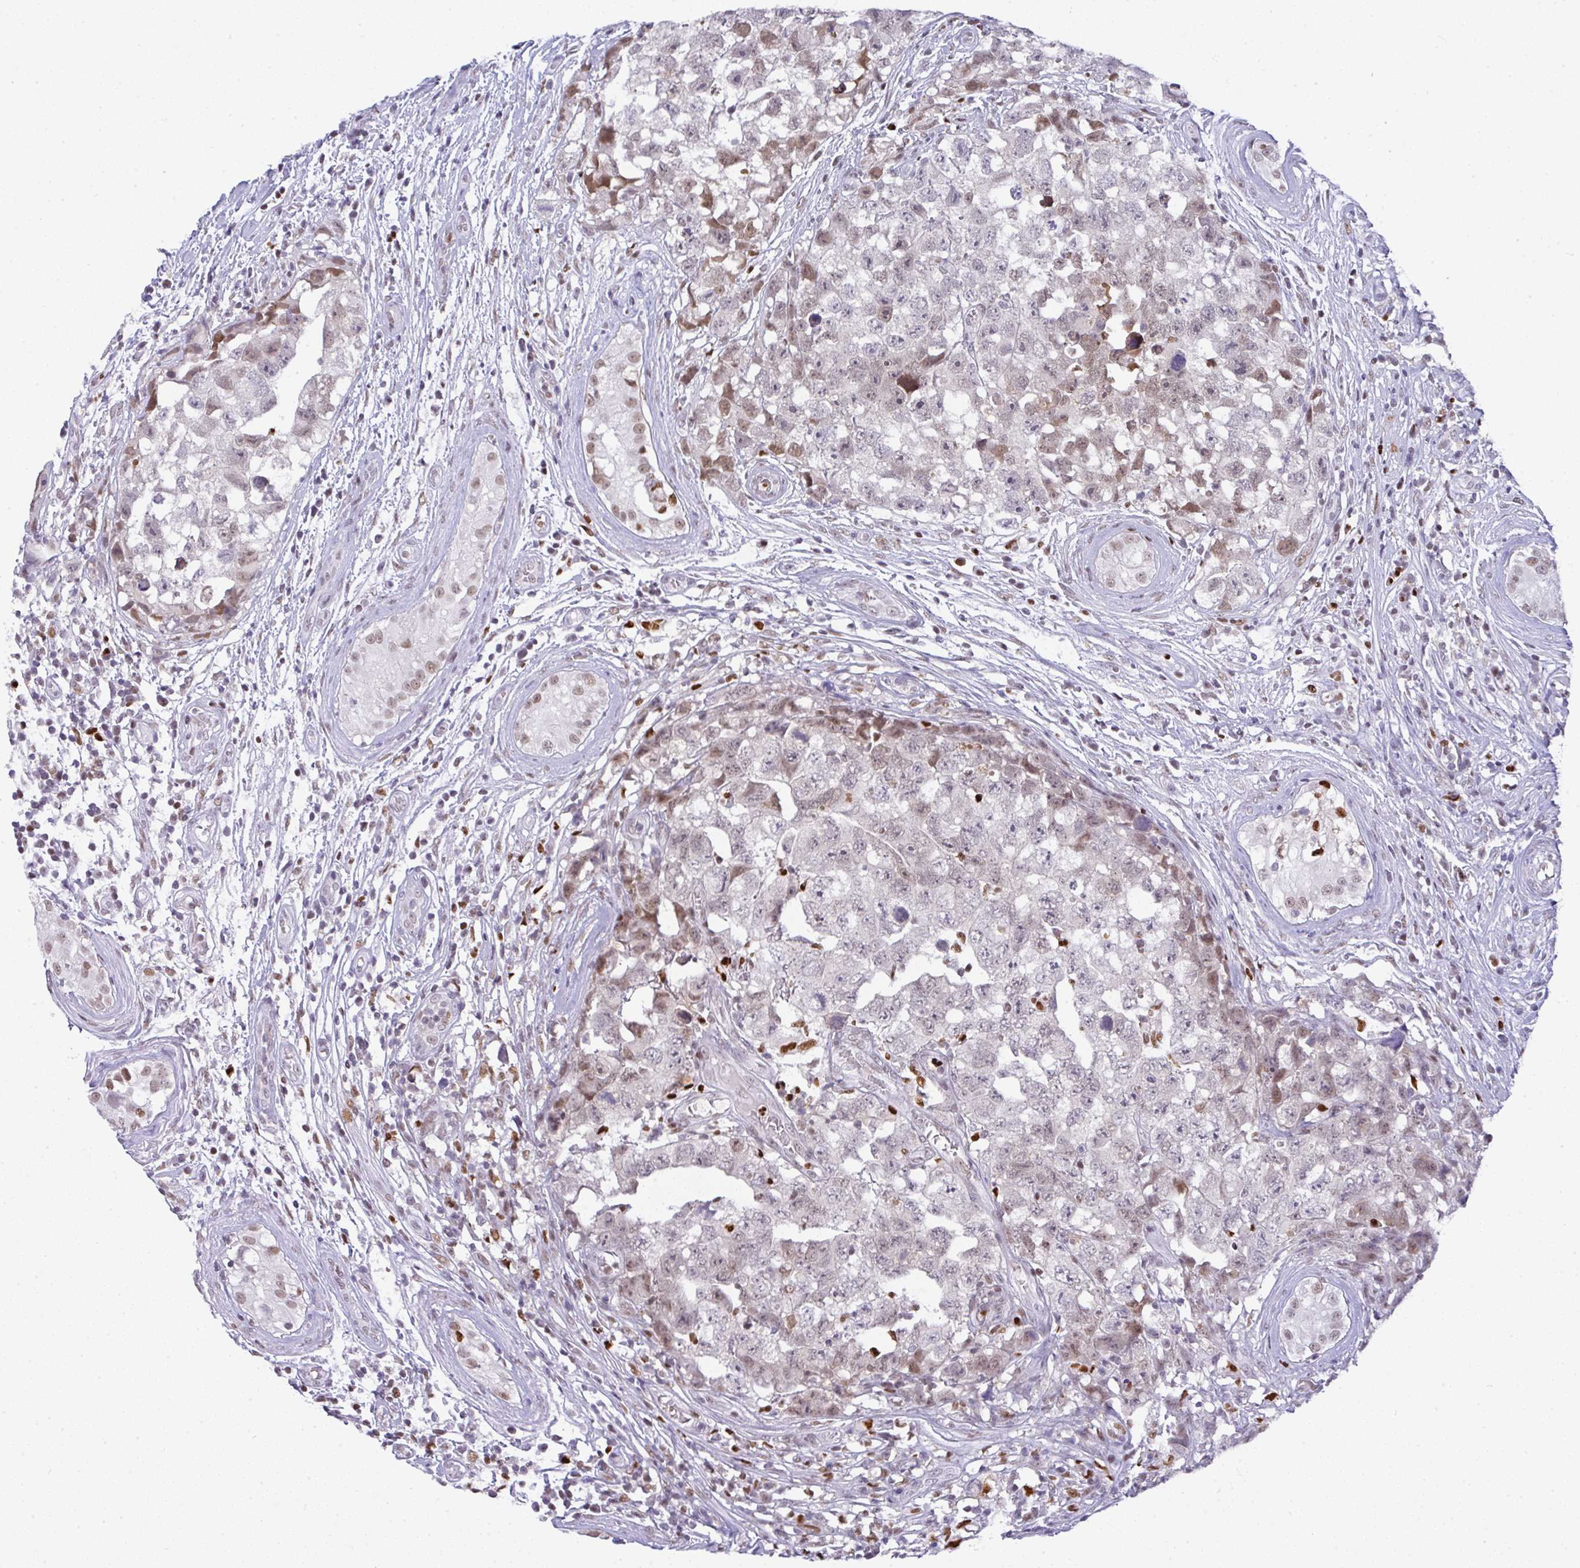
{"staining": {"intensity": "weak", "quantity": "<25%", "location": "nuclear"}, "tissue": "testis cancer", "cell_type": "Tumor cells", "image_type": "cancer", "snomed": [{"axis": "morphology", "description": "Carcinoma, Embryonal, NOS"}, {"axis": "topography", "description": "Testis"}], "caption": "Immunohistochemistry image of human testis cancer (embryonal carcinoma) stained for a protein (brown), which reveals no expression in tumor cells. (IHC, brightfield microscopy, high magnification).", "gene": "BBX", "patient": {"sex": "male", "age": 22}}